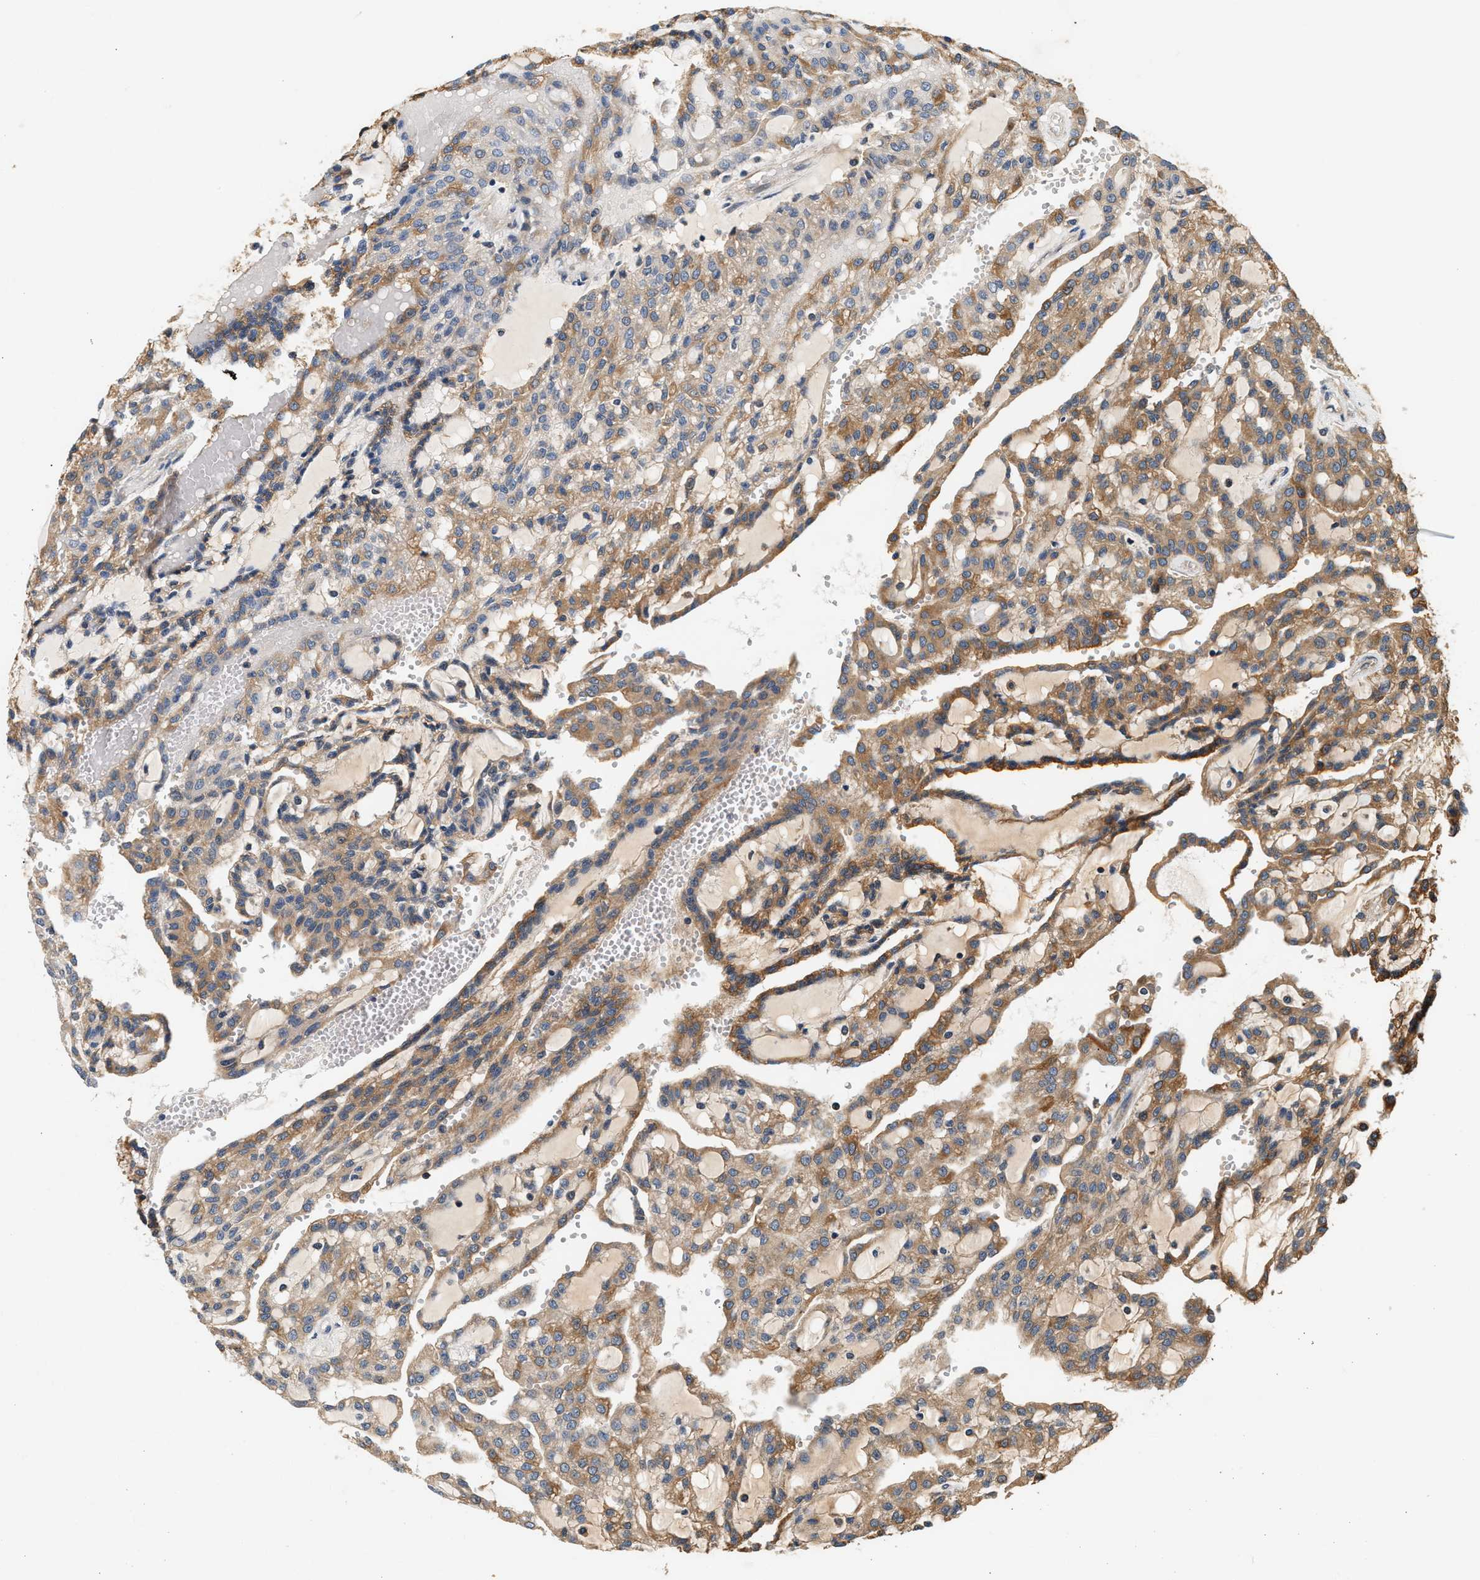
{"staining": {"intensity": "moderate", "quantity": "25%-75%", "location": "cytoplasmic/membranous"}, "tissue": "renal cancer", "cell_type": "Tumor cells", "image_type": "cancer", "snomed": [{"axis": "morphology", "description": "Adenocarcinoma, NOS"}, {"axis": "topography", "description": "Kidney"}], "caption": "Tumor cells reveal medium levels of moderate cytoplasmic/membranous positivity in approximately 25%-75% of cells in human renal cancer.", "gene": "FAM78A", "patient": {"sex": "male", "age": 63}}